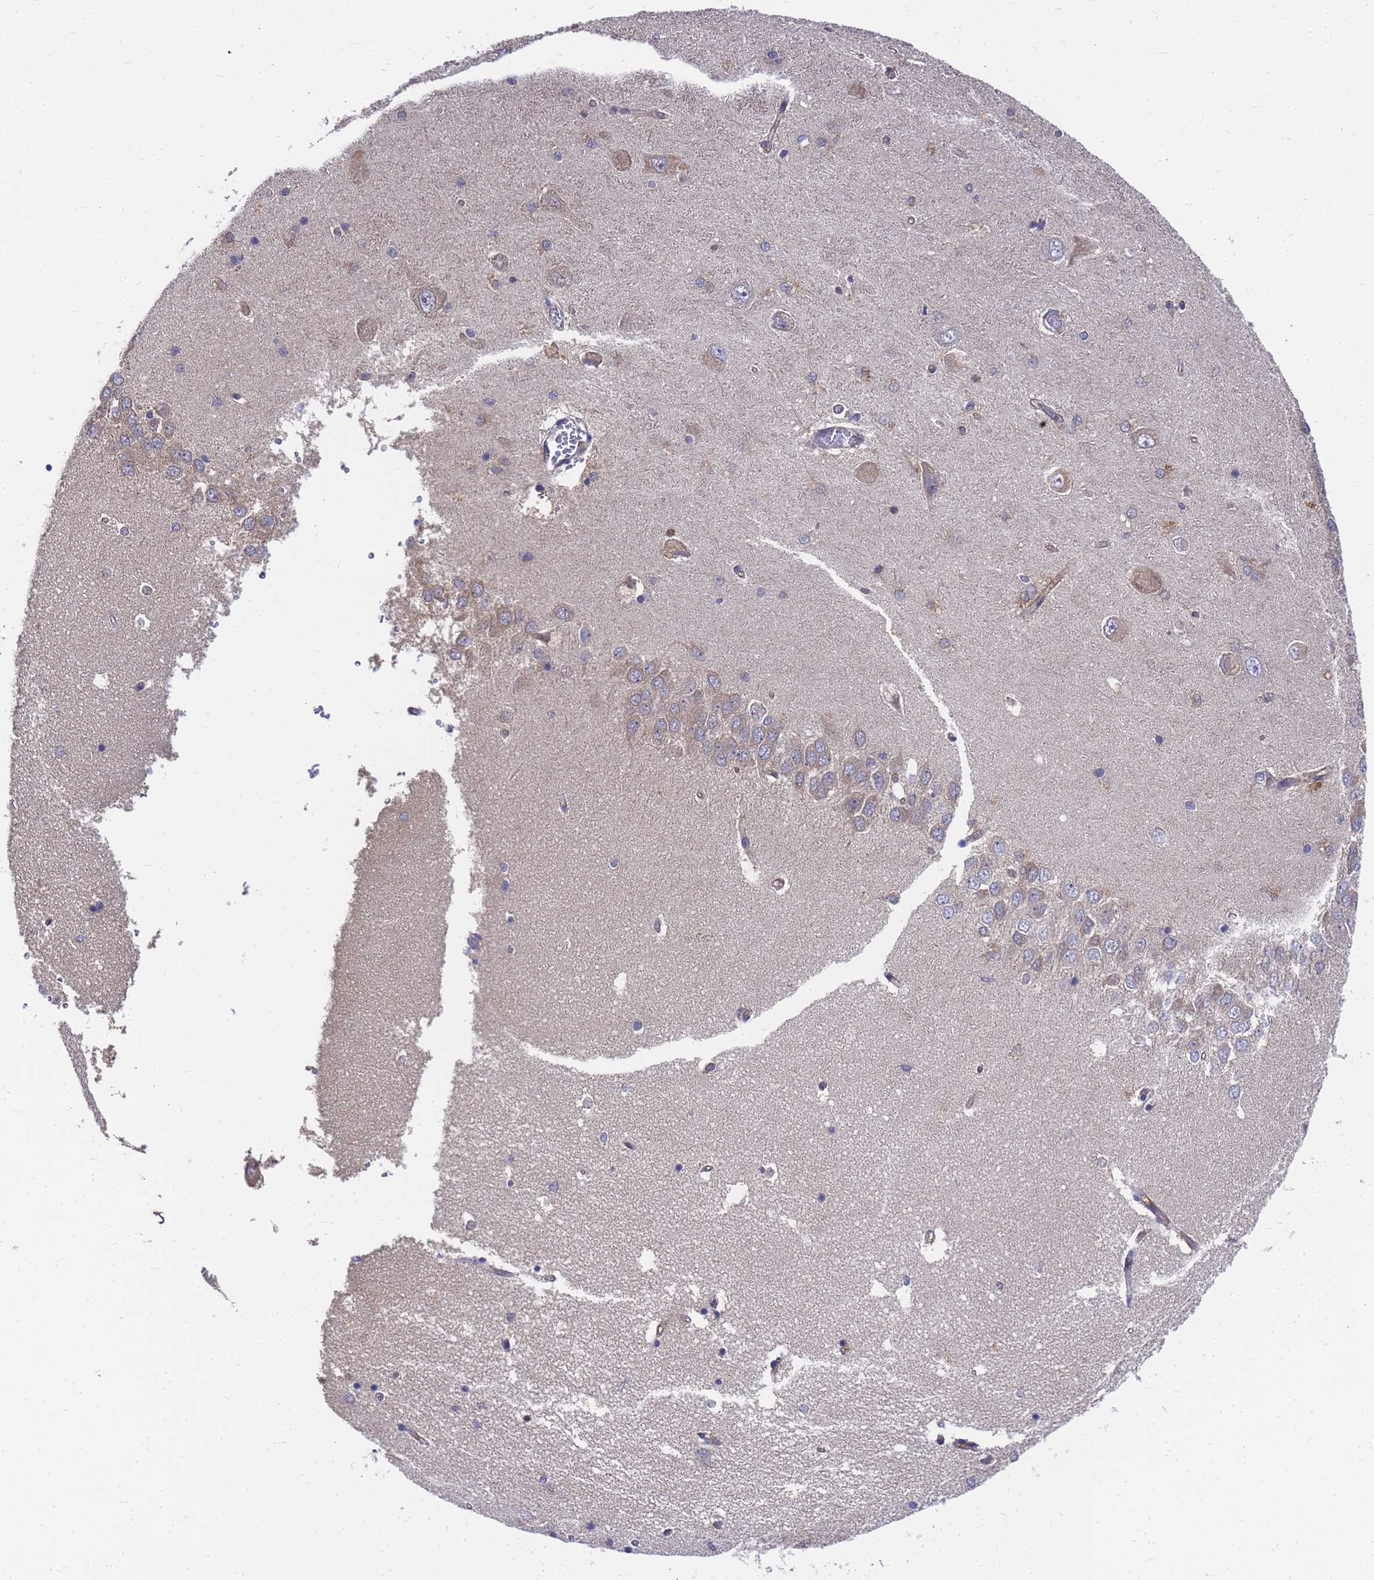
{"staining": {"intensity": "weak", "quantity": "<25%", "location": "cytoplasmic/membranous"}, "tissue": "hippocampus", "cell_type": "Glial cells", "image_type": "normal", "snomed": [{"axis": "morphology", "description": "Normal tissue, NOS"}, {"axis": "topography", "description": "Hippocampus"}], "caption": "The immunohistochemistry micrograph has no significant staining in glial cells of hippocampus.", "gene": "SLC35E2B", "patient": {"sex": "male", "age": 45}}